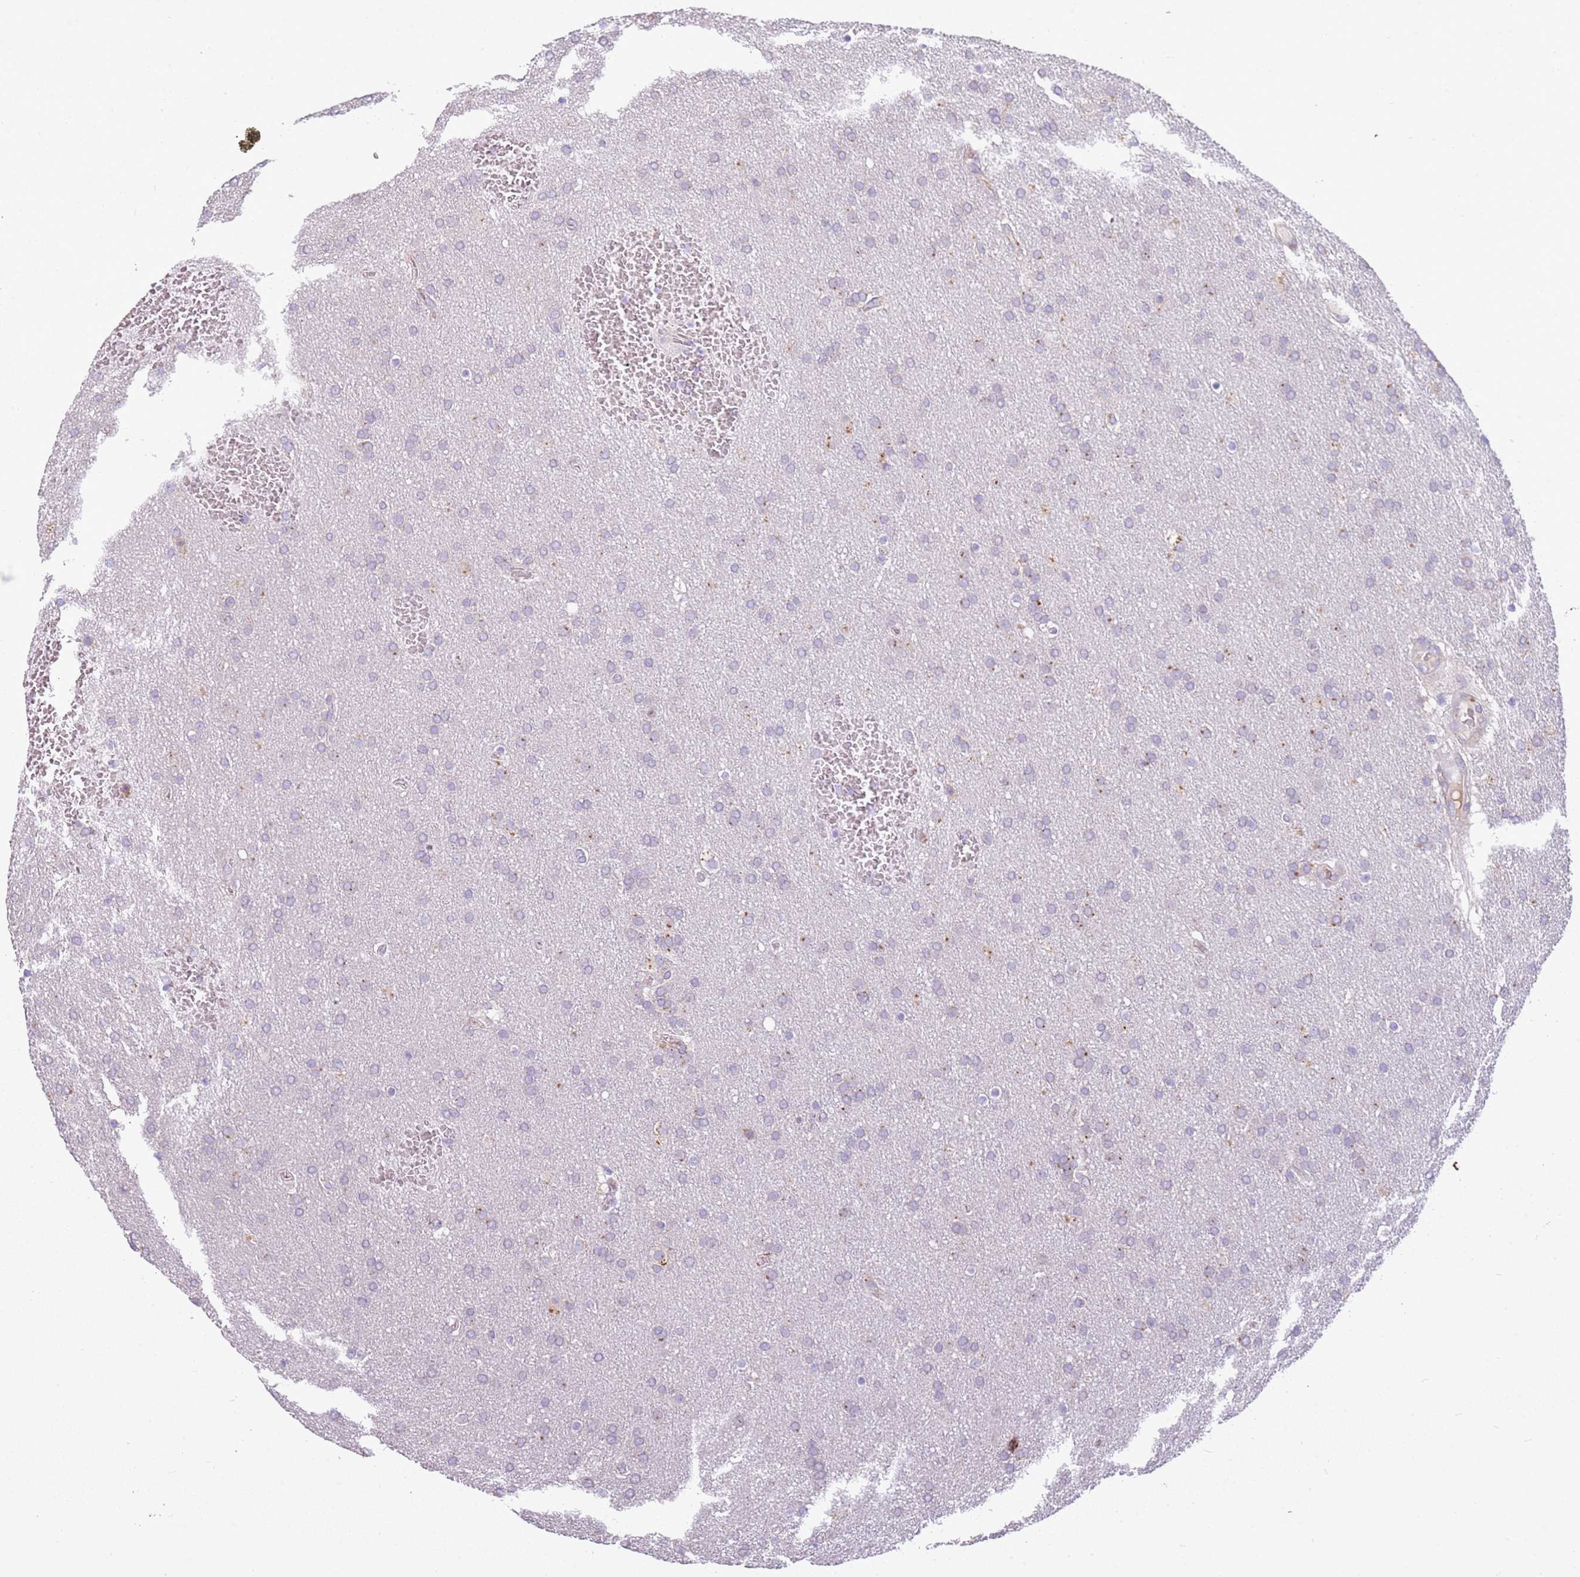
{"staining": {"intensity": "negative", "quantity": "none", "location": "none"}, "tissue": "glioma", "cell_type": "Tumor cells", "image_type": "cancer", "snomed": [{"axis": "morphology", "description": "Glioma, malignant, Low grade"}, {"axis": "topography", "description": "Brain"}], "caption": "This is an IHC histopathology image of human glioma. There is no positivity in tumor cells.", "gene": "RPS28", "patient": {"sex": "female", "age": 32}}